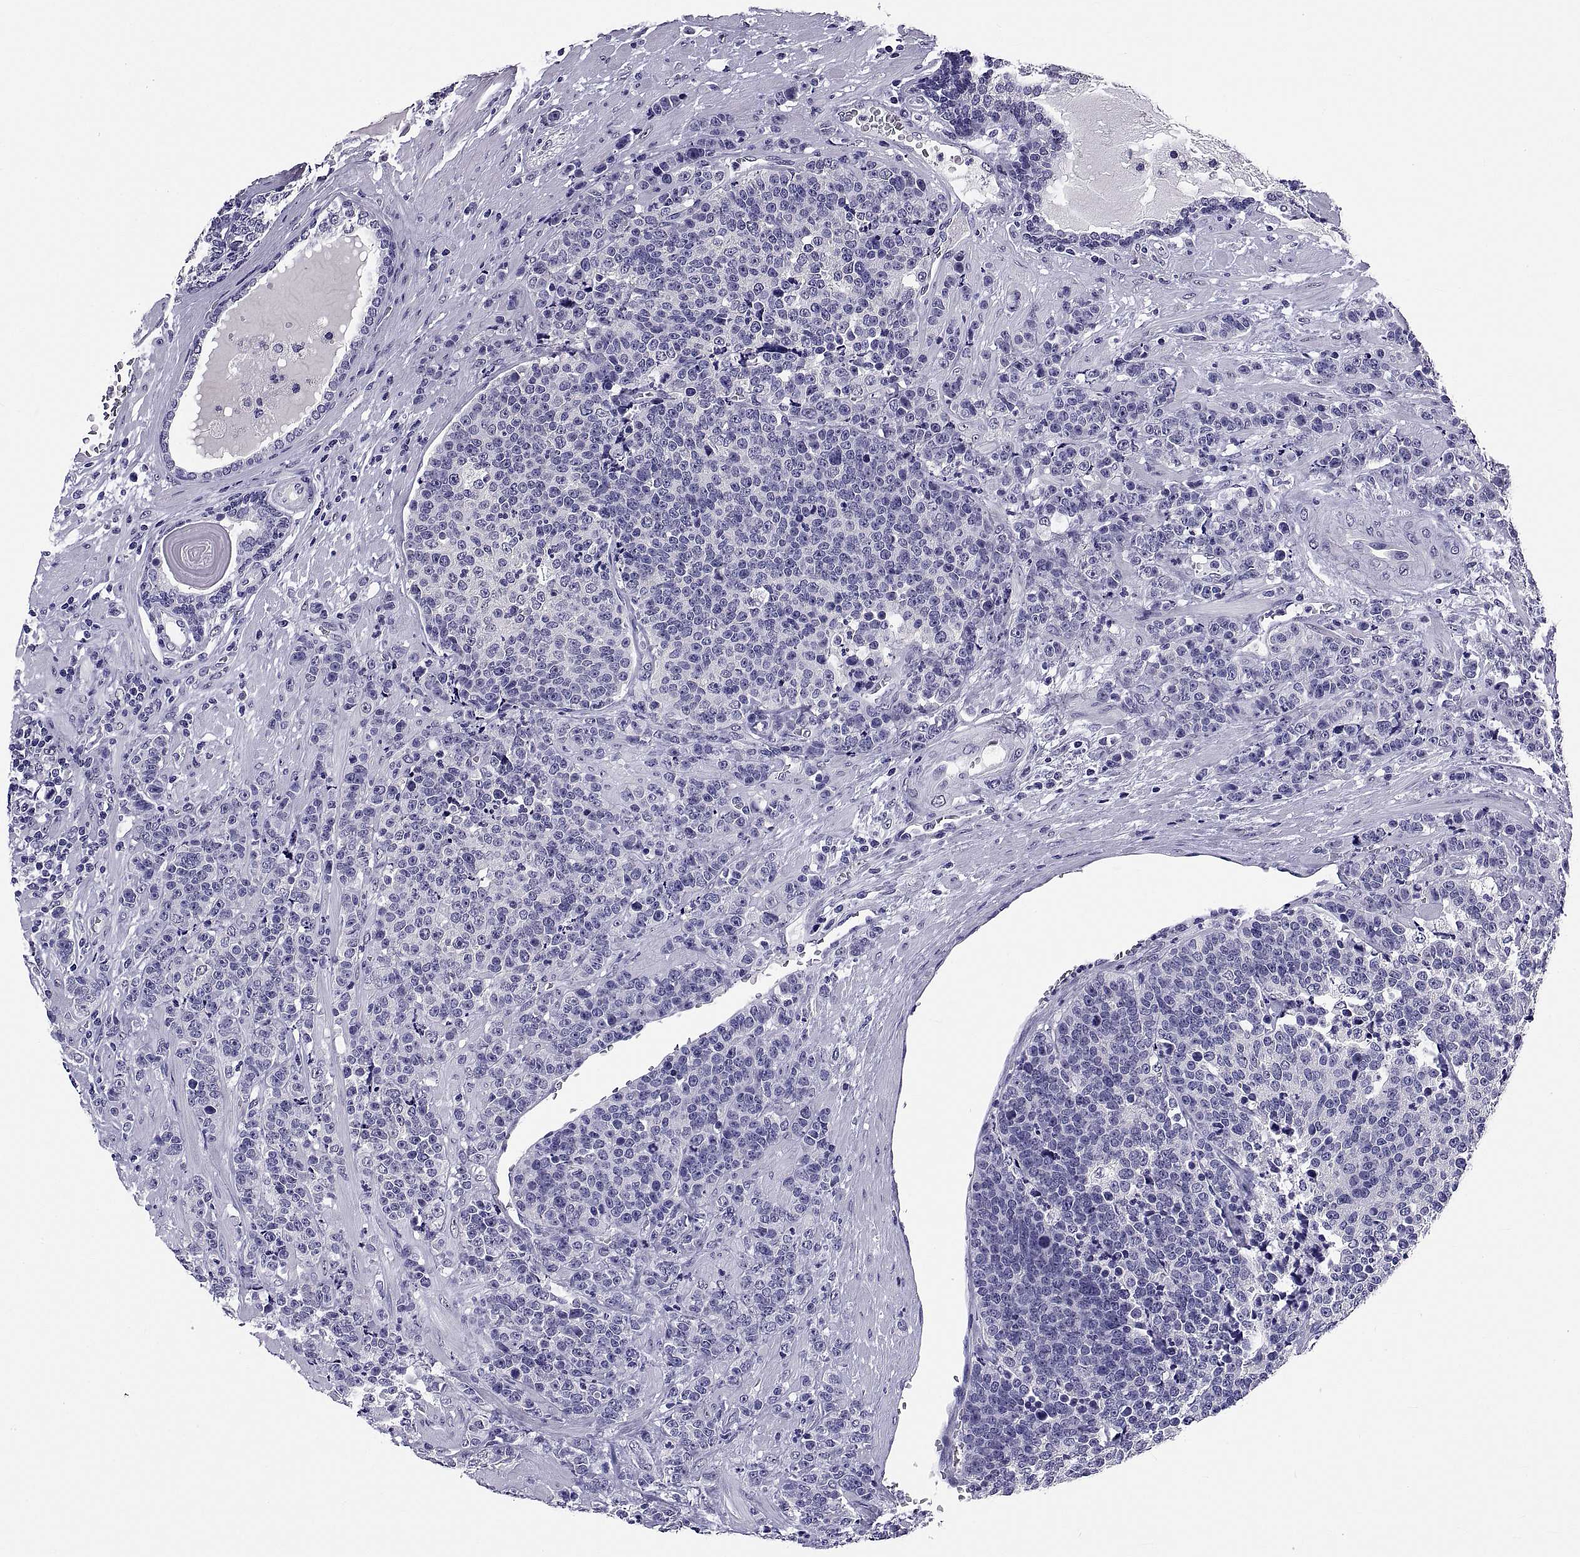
{"staining": {"intensity": "negative", "quantity": "none", "location": "none"}, "tissue": "prostate cancer", "cell_type": "Tumor cells", "image_type": "cancer", "snomed": [{"axis": "morphology", "description": "Adenocarcinoma, NOS"}, {"axis": "topography", "description": "Prostate"}], "caption": "This is an immunohistochemistry (IHC) histopathology image of human adenocarcinoma (prostate). There is no staining in tumor cells.", "gene": "TGFBR3L", "patient": {"sex": "male", "age": 67}}